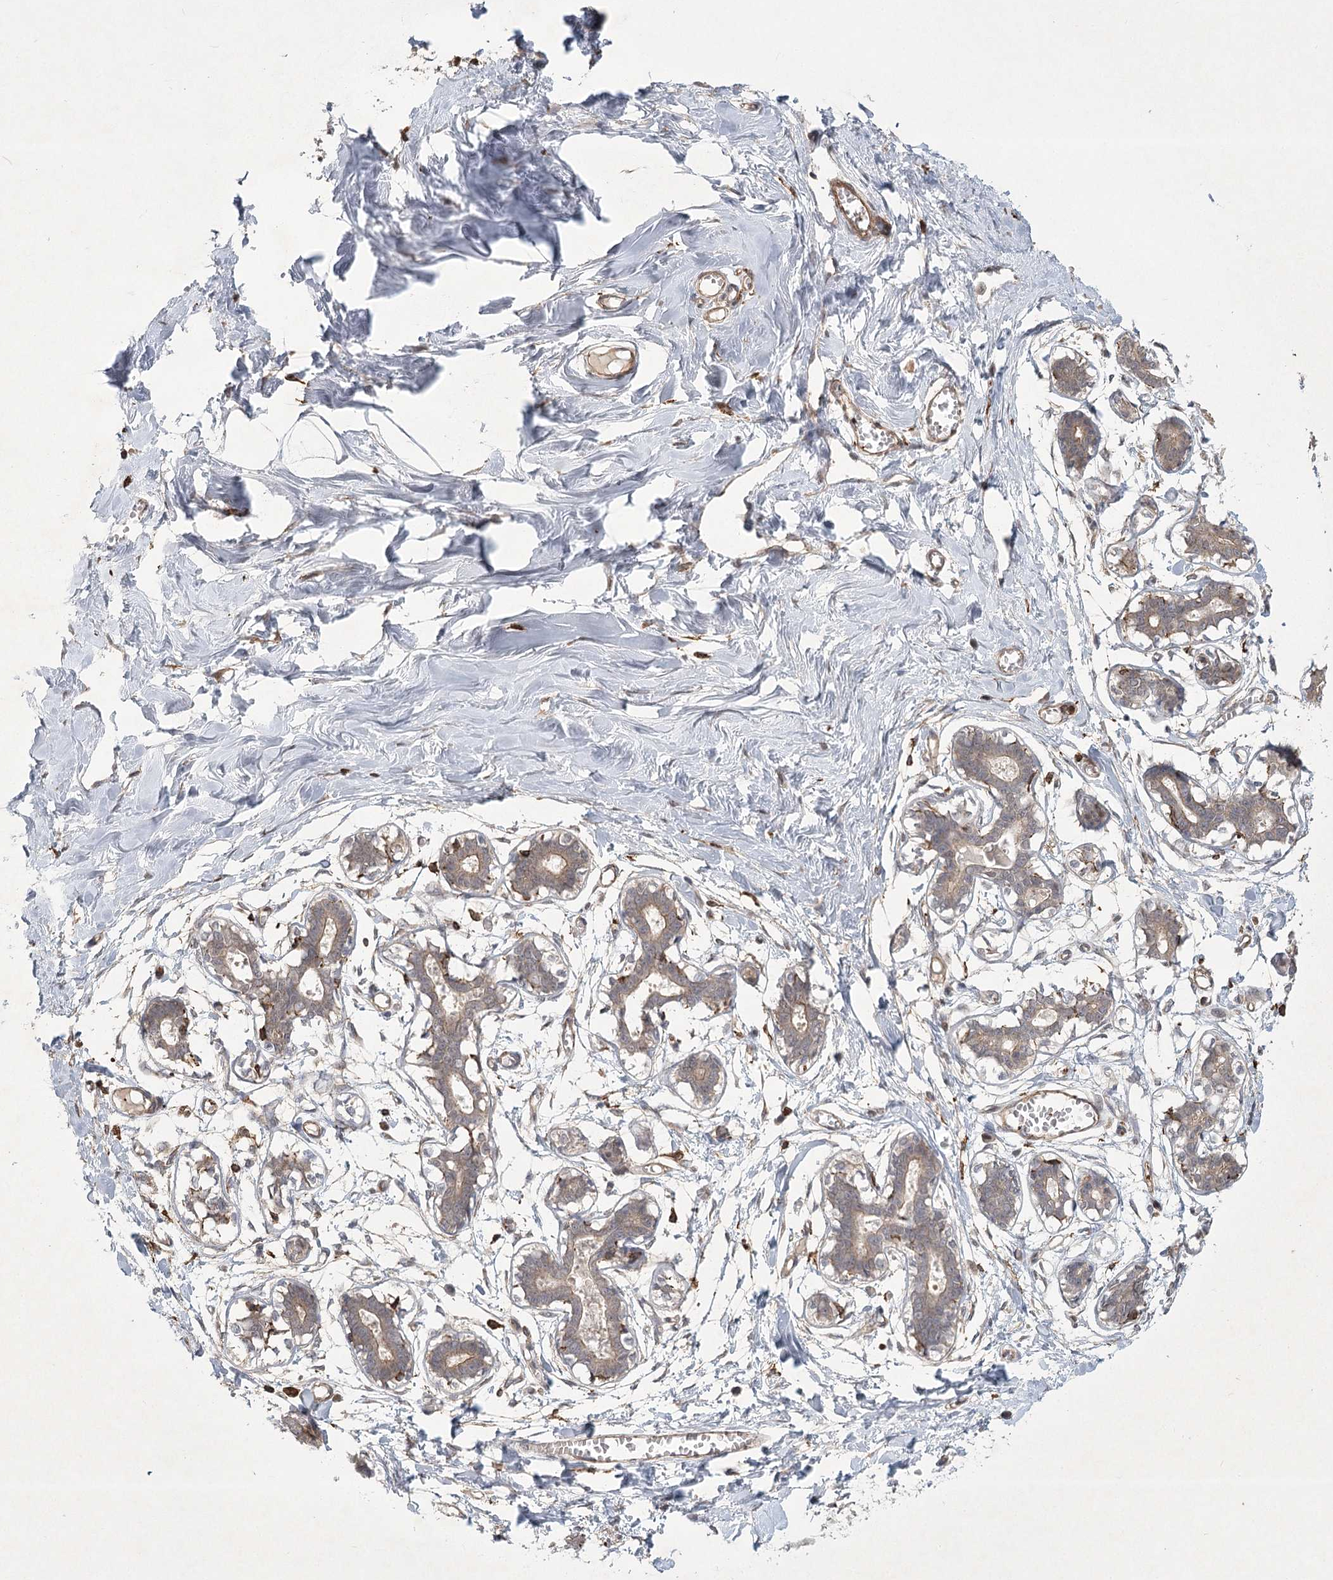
{"staining": {"intensity": "negative", "quantity": "none", "location": "none"}, "tissue": "breast", "cell_type": "Adipocytes", "image_type": "normal", "snomed": [{"axis": "morphology", "description": "Normal tissue, NOS"}, {"axis": "topography", "description": "Breast"}], "caption": "There is no significant positivity in adipocytes of breast. (Immunohistochemistry (ihc), brightfield microscopy, high magnification).", "gene": "MEPE", "patient": {"sex": "female", "age": 27}}